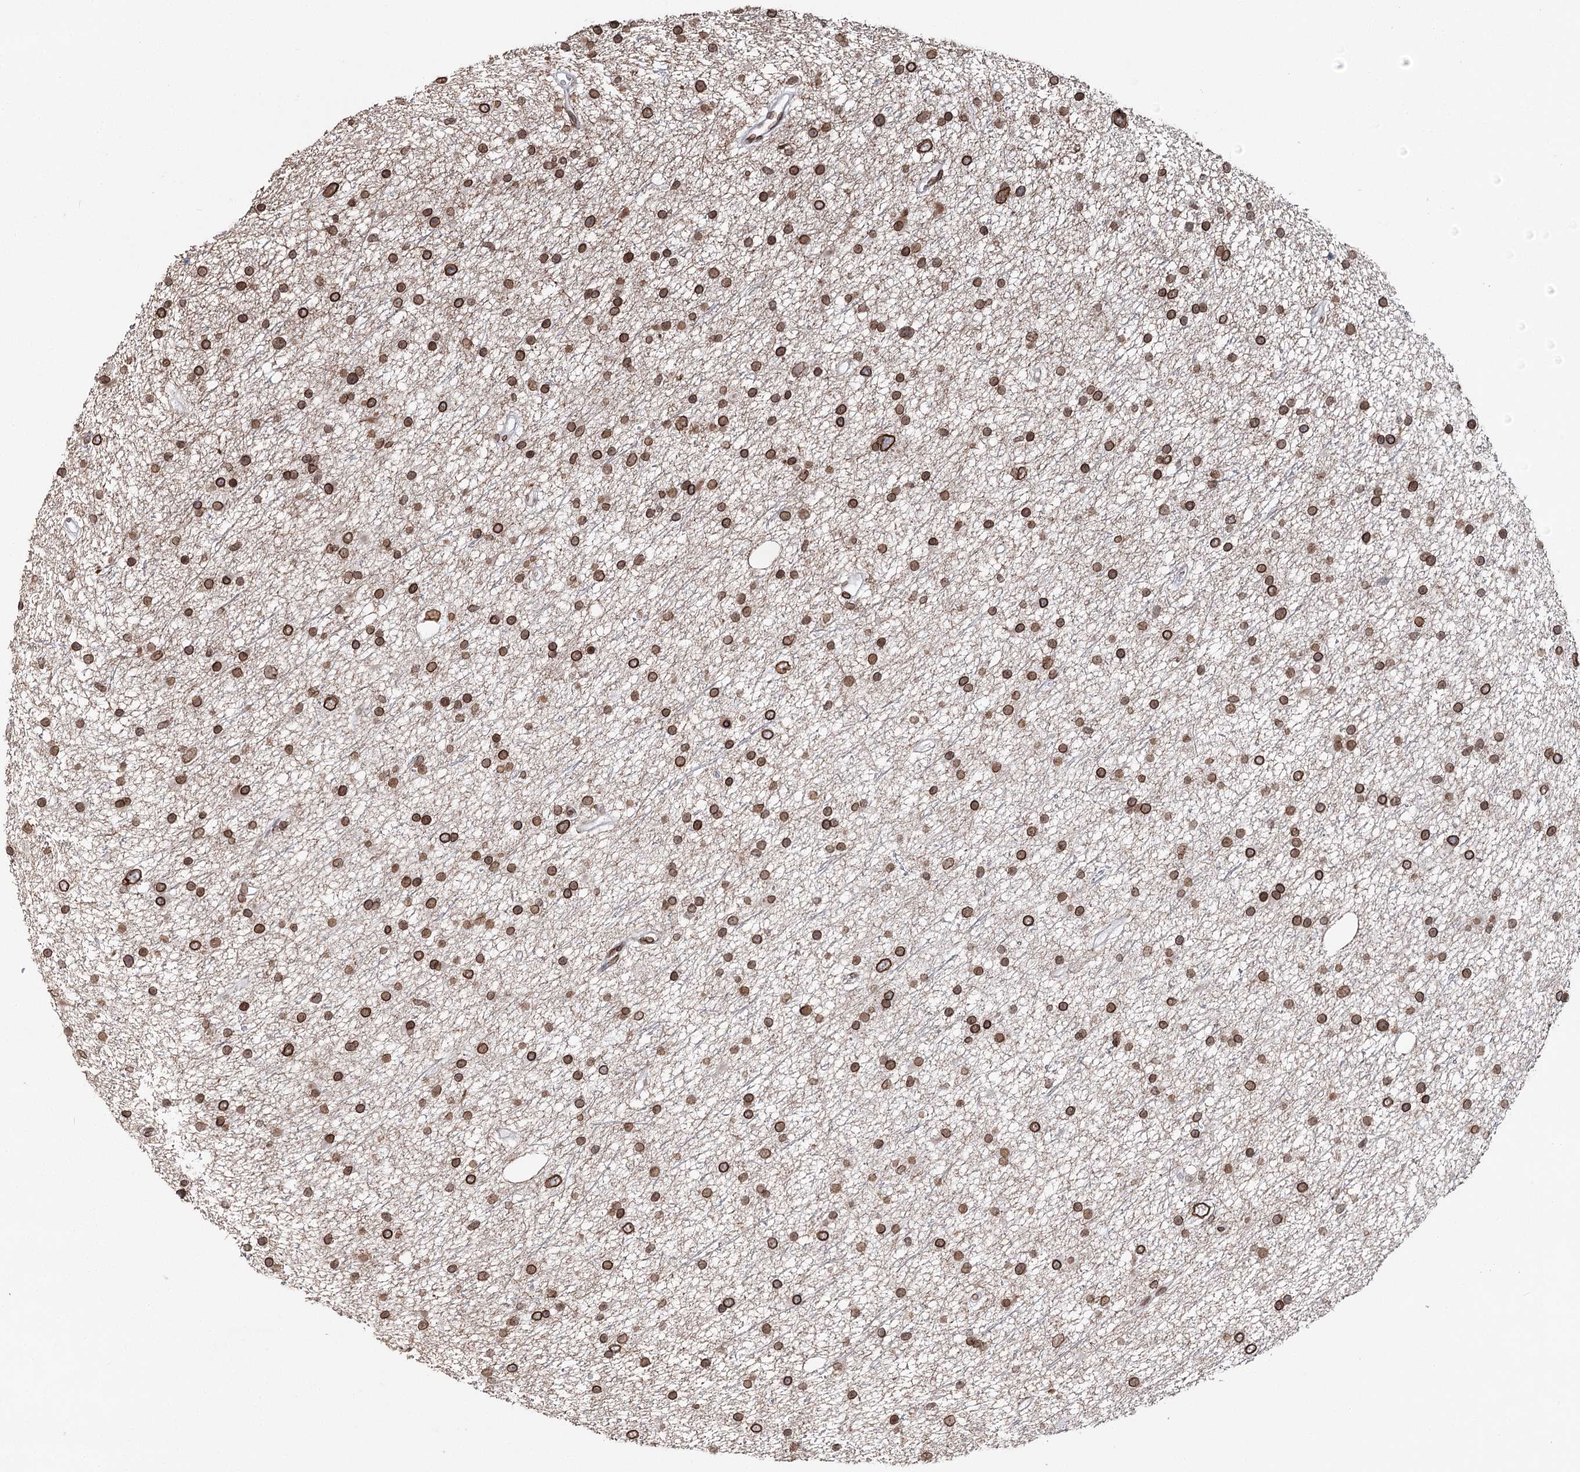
{"staining": {"intensity": "strong", "quantity": ">75%", "location": "cytoplasmic/membranous,nuclear"}, "tissue": "glioma", "cell_type": "Tumor cells", "image_type": "cancer", "snomed": [{"axis": "morphology", "description": "Glioma, malignant, Low grade"}, {"axis": "topography", "description": "Cerebral cortex"}], "caption": "The histopathology image exhibits immunohistochemical staining of malignant low-grade glioma. There is strong cytoplasmic/membranous and nuclear positivity is identified in about >75% of tumor cells.", "gene": "KIAA0930", "patient": {"sex": "female", "age": 39}}